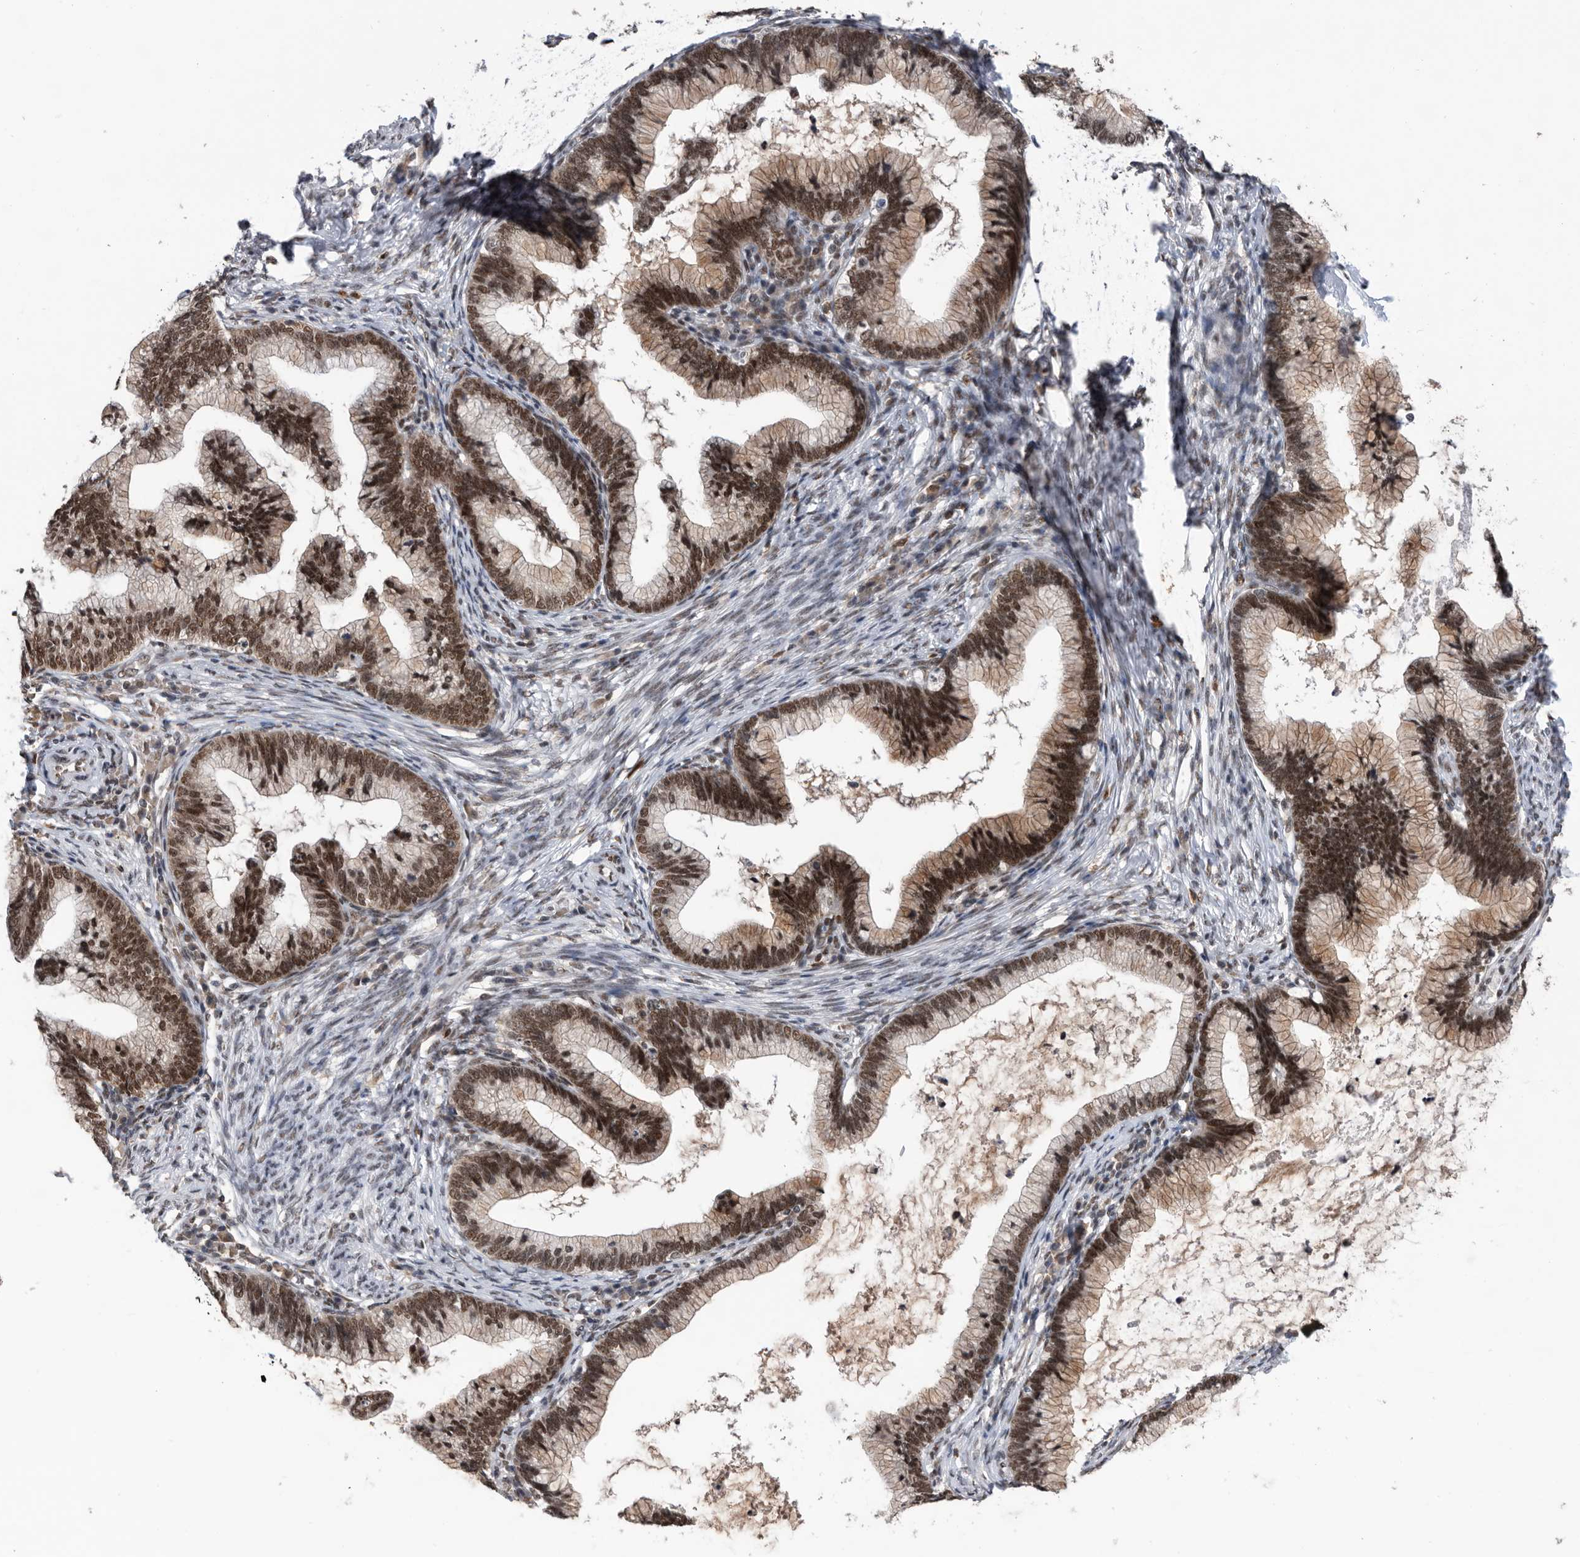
{"staining": {"intensity": "strong", "quantity": ">75%", "location": "cytoplasmic/membranous,nuclear"}, "tissue": "cervical cancer", "cell_type": "Tumor cells", "image_type": "cancer", "snomed": [{"axis": "morphology", "description": "Adenocarcinoma, NOS"}, {"axis": "topography", "description": "Cervix"}], "caption": "Cervical cancer tissue reveals strong cytoplasmic/membranous and nuclear positivity in about >75% of tumor cells, visualized by immunohistochemistry. Nuclei are stained in blue.", "gene": "ZNF260", "patient": {"sex": "female", "age": 36}}